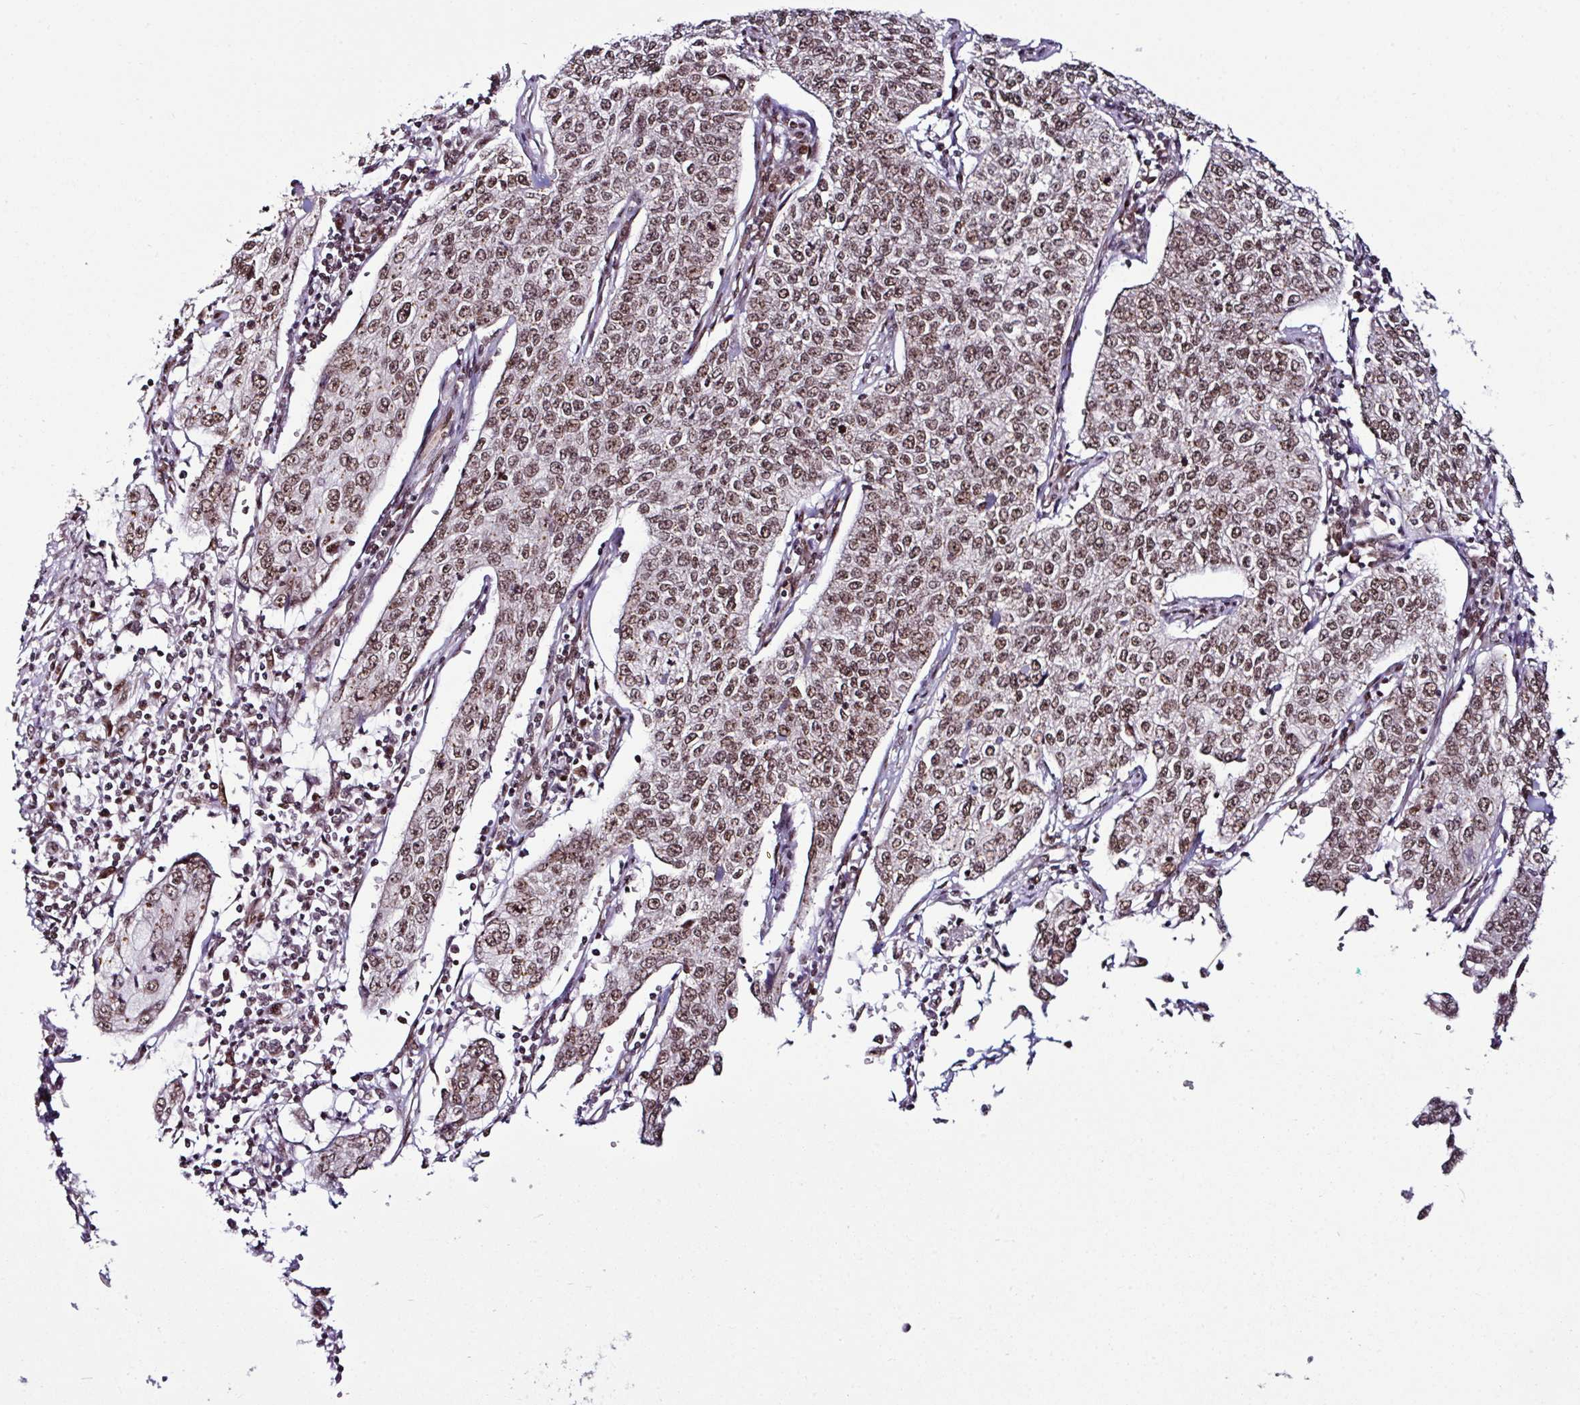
{"staining": {"intensity": "moderate", "quantity": ">75%", "location": "nuclear"}, "tissue": "cervical cancer", "cell_type": "Tumor cells", "image_type": "cancer", "snomed": [{"axis": "morphology", "description": "Squamous cell carcinoma, NOS"}, {"axis": "topography", "description": "Cervix"}], "caption": "Immunohistochemical staining of human squamous cell carcinoma (cervical) demonstrates medium levels of moderate nuclear expression in approximately >75% of tumor cells.", "gene": "MORF4L2", "patient": {"sex": "female", "age": 35}}